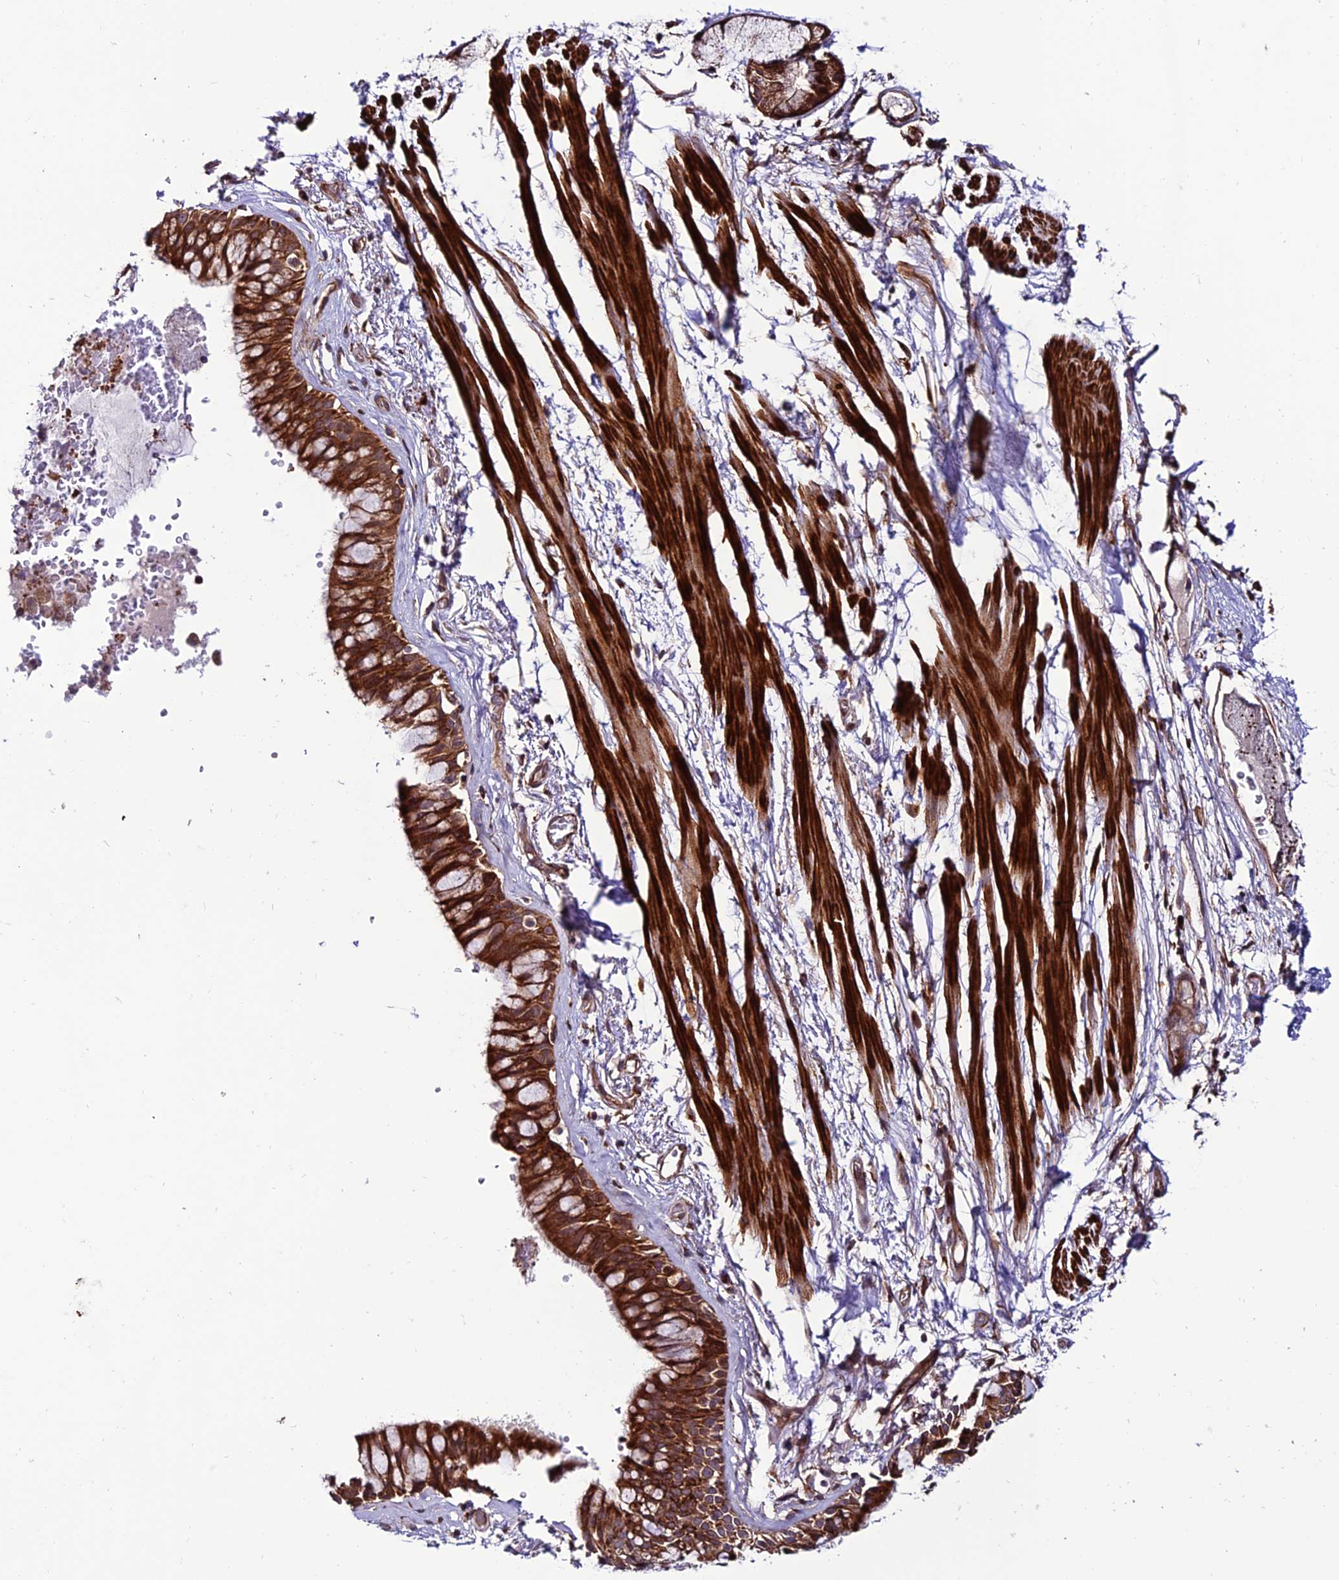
{"staining": {"intensity": "negative", "quantity": "none", "location": "none"}, "tissue": "adipose tissue", "cell_type": "Adipocytes", "image_type": "normal", "snomed": [{"axis": "morphology", "description": "Normal tissue, NOS"}, {"axis": "topography", "description": "Bronchus"}], "caption": "Image shows no protein expression in adipocytes of normal adipose tissue.", "gene": "TNIP3", "patient": {"sex": "male", "age": 66}}